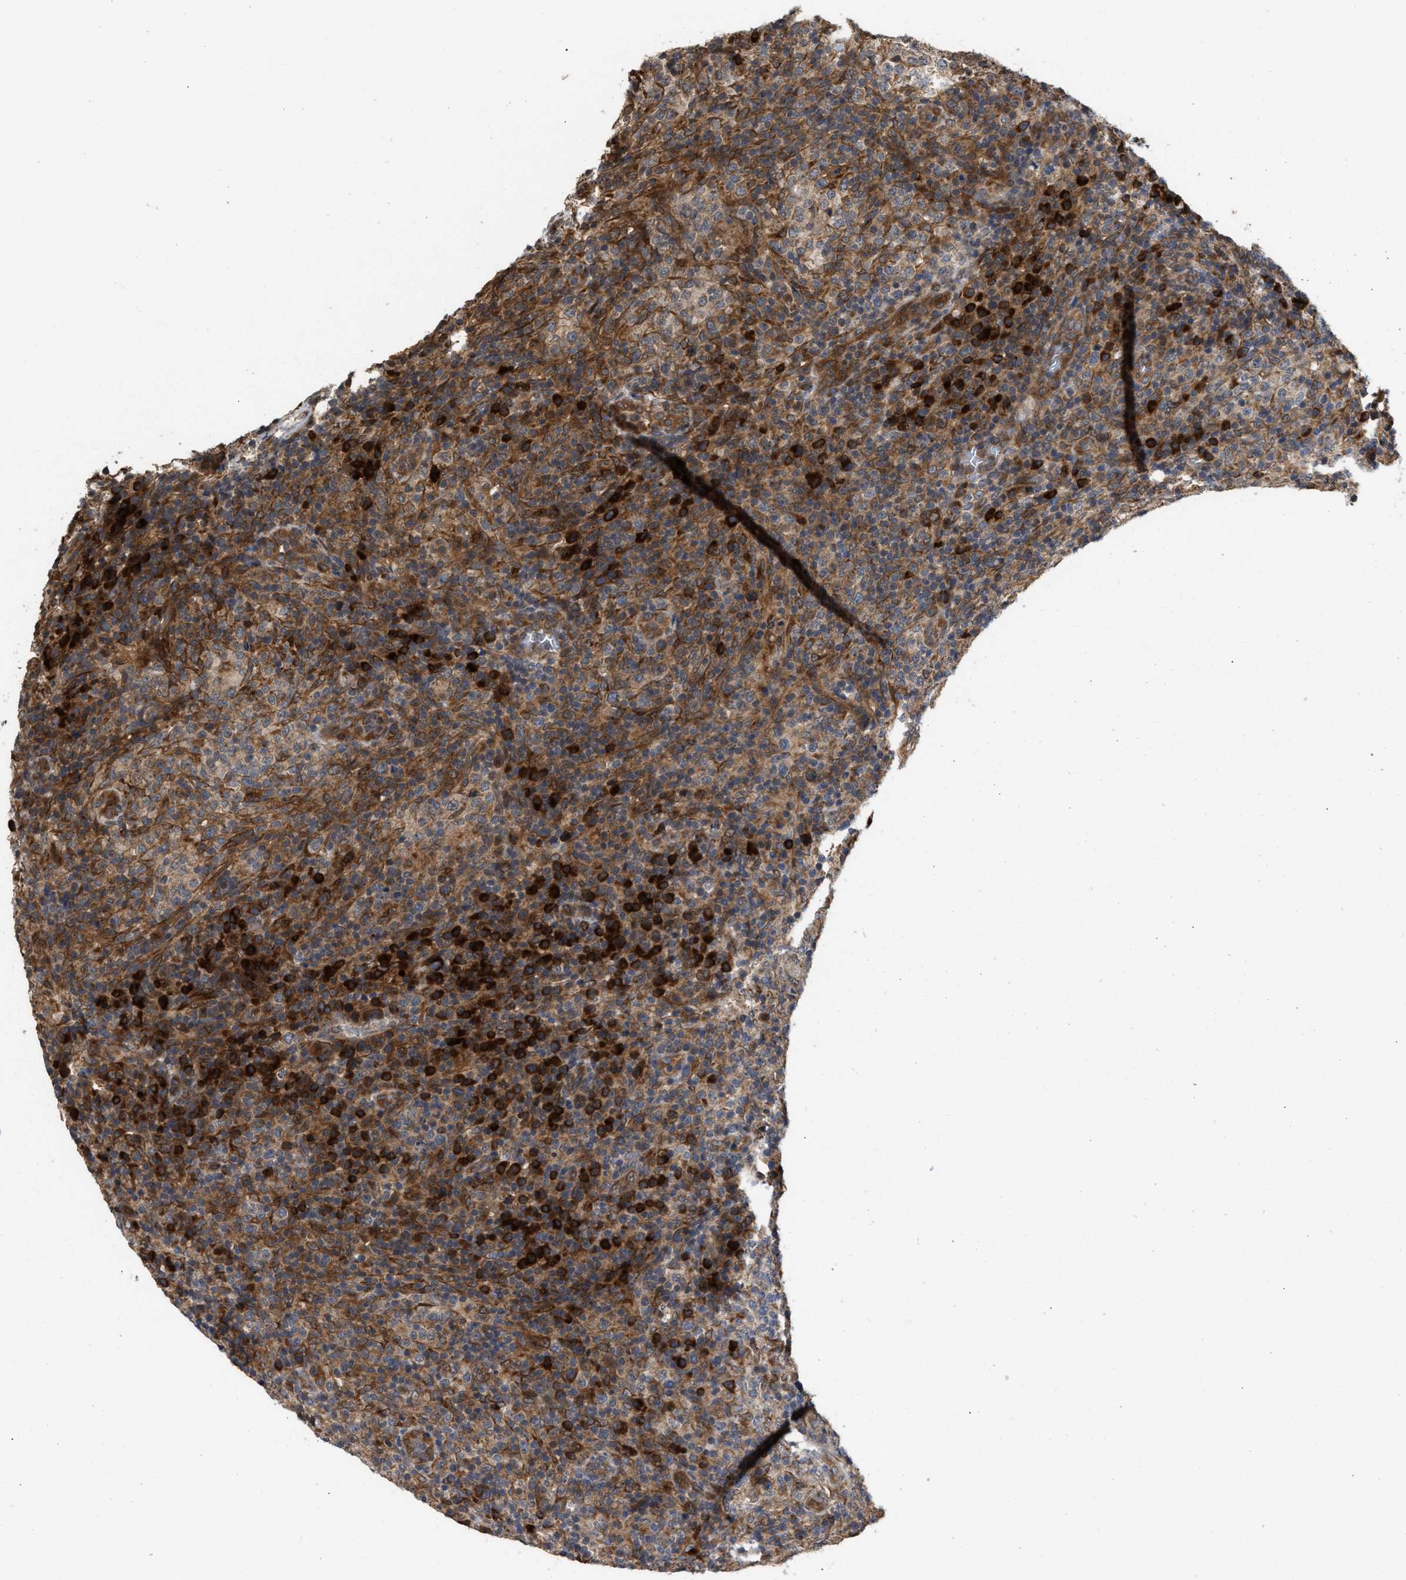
{"staining": {"intensity": "moderate", "quantity": ">75%", "location": "cytoplasmic/membranous"}, "tissue": "lymphoma", "cell_type": "Tumor cells", "image_type": "cancer", "snomed": [{"axis": "morphology", "description": "Malignant lymphoma, non-Hodgkin's type, High grade"}, {"axis": "topography", "description": "Lymph node"}], "caption": "Immunohistochemical staining of human malignant lymphoma, non-Hodgkin's type (high-grade) reveals moderate cytoplasmic/membranous protein positivity in about >75% of tumor cells.", "gene": "SAR1A", "patient": {"sex": "female", "age": 76}}